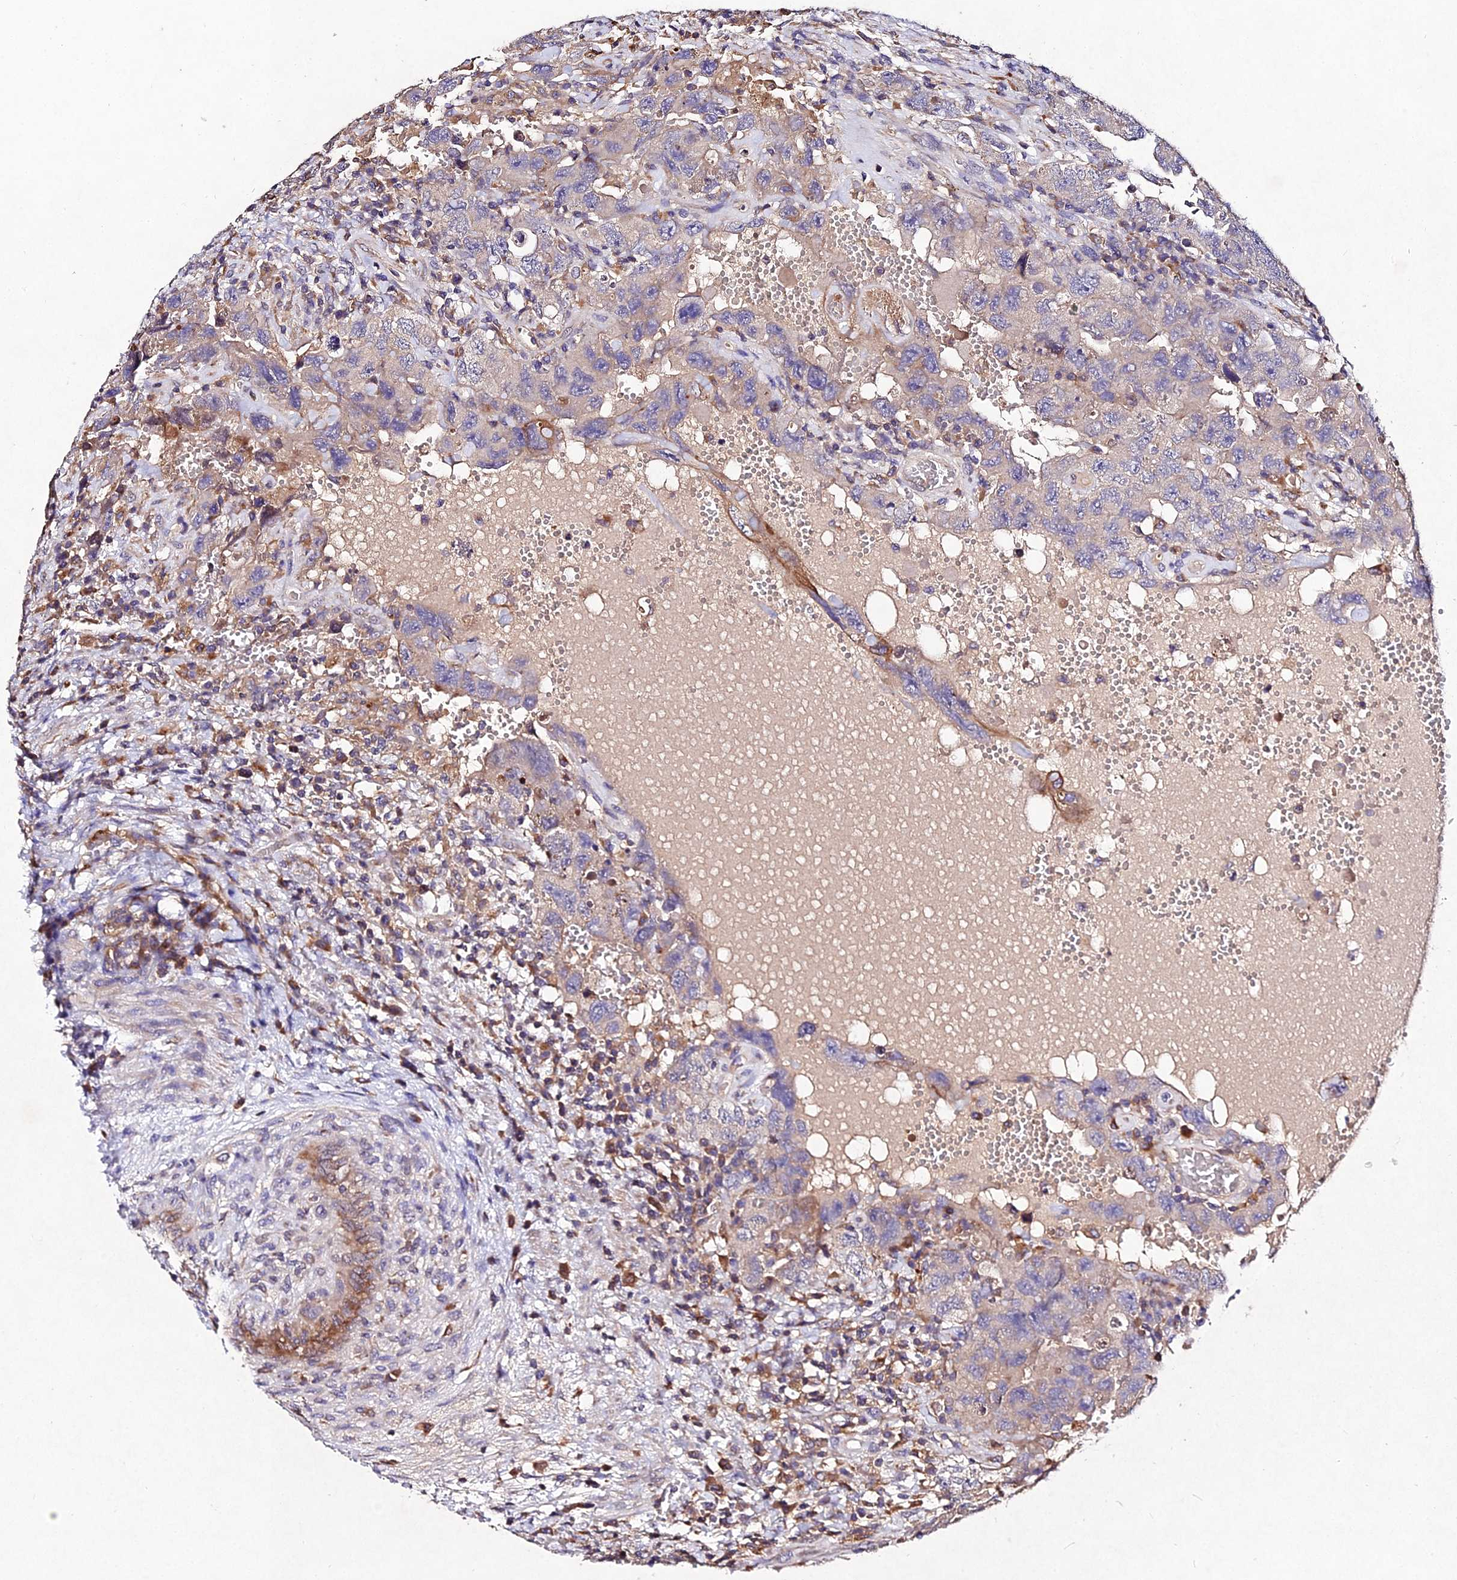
{"staining": {"intensity": "weak", "quantity": "25%-75%", "location": "cytoplasmic/membranous"}, "tissue": "testis cancer", "cell_type": "Tumor cells", "image_type": "cancer", "snomed": [{"axis": "morphology", "description": "Carcinoma, Embryonal, NOS"}, {"axis": "topography", "description": "Testis"}], "caption": "Weak cytoplasmic/membranous staining is identified in about 25%-75% of tumor cells in testis cancer (embryonal carcinoma).", "gene": "AP3M2", "patient": {"sex": "male", "age": 26}}